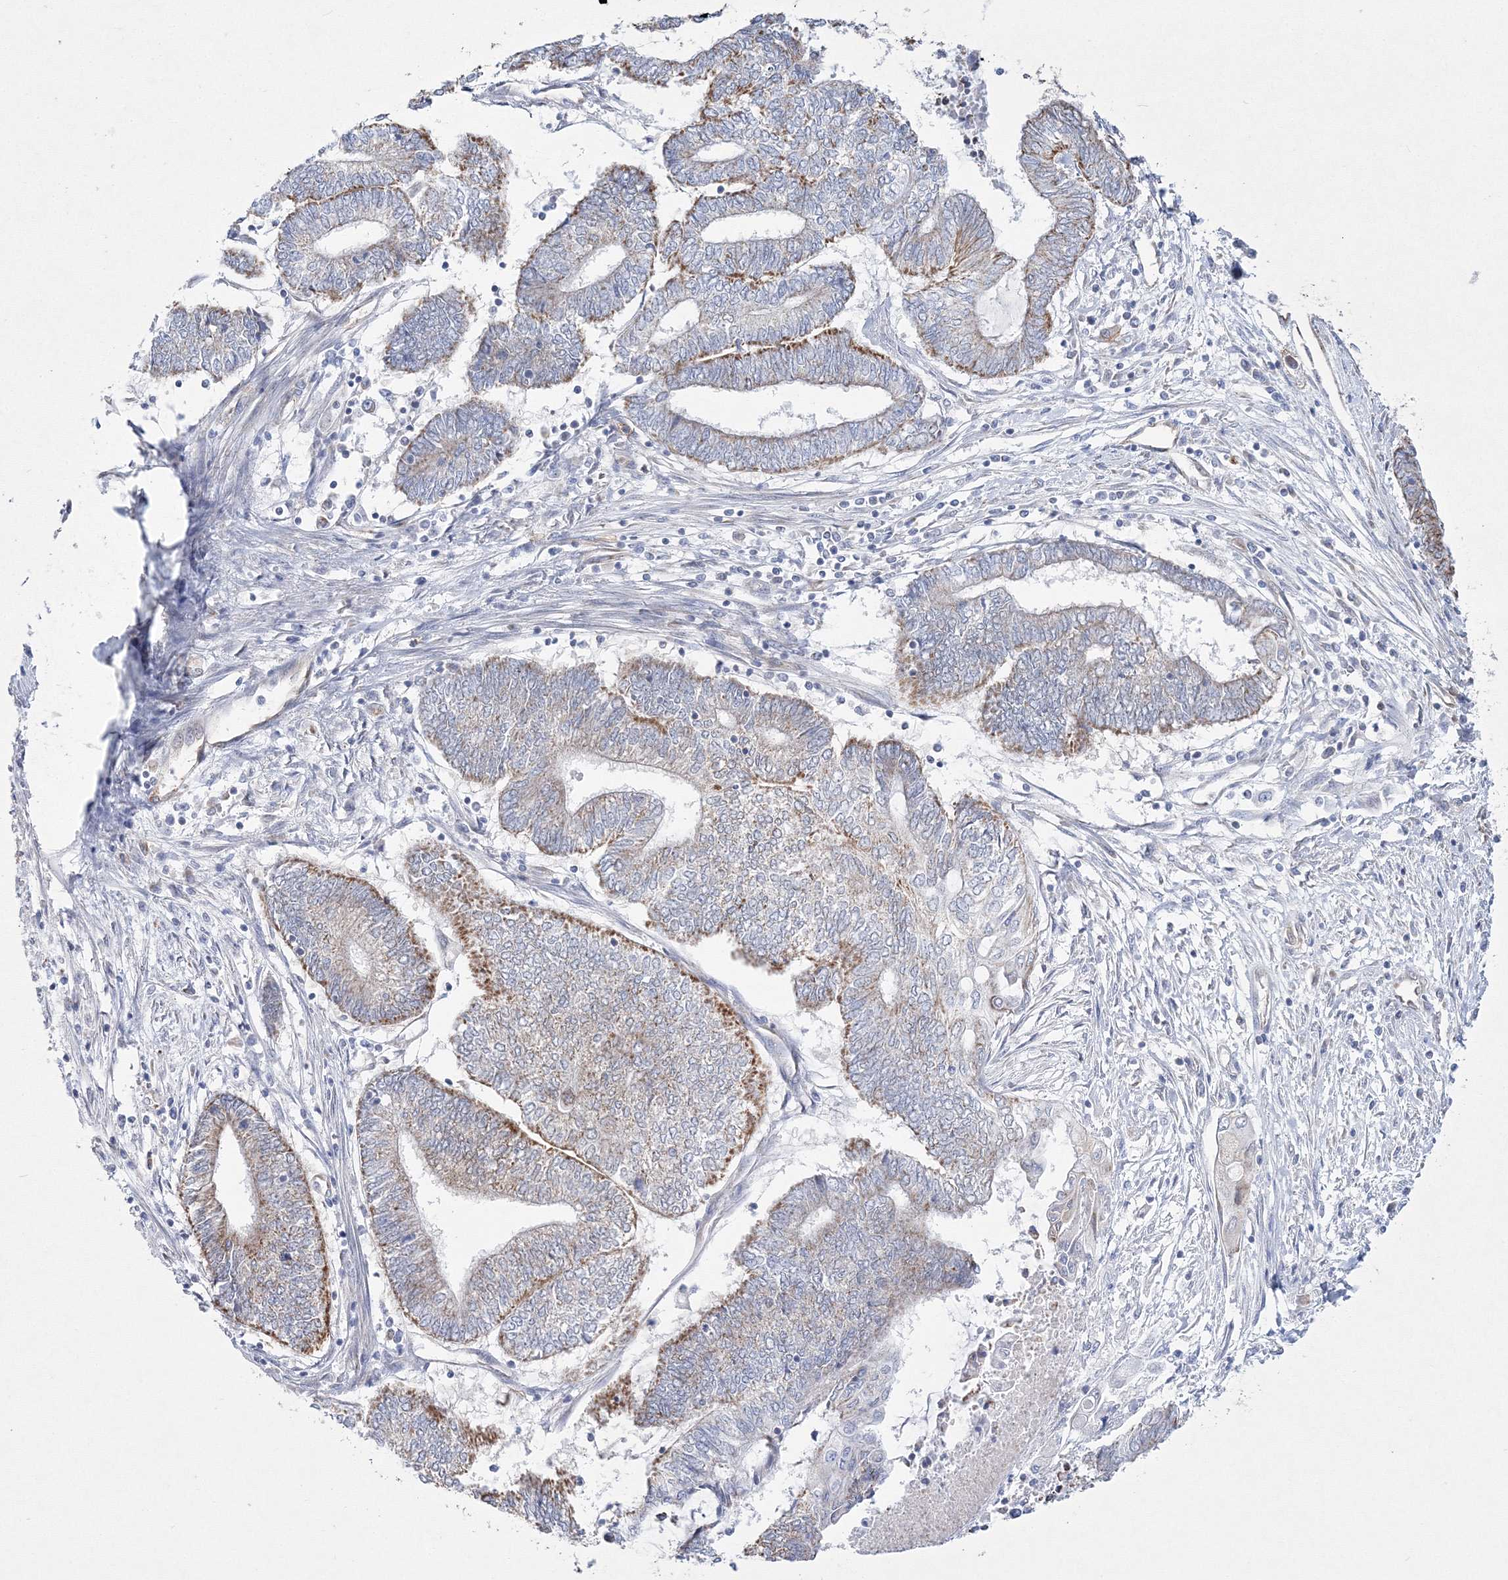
{"staining": {"intensity": "strong", "quantity": "25%-75%", "location": "cytoplasmic/membranous"}, "tissue": "endometrial cancer", "cell_type": "Tumor cells", "image_type": "cancer", "snomed": [{"axis": "morphology", "description": "Adenocarcinoma, NOS"}, {"axis": "topography", "description": "Uterus"}, {"axis": "topography", "description": "Endometrium"}], "caption": "Human endometrial adenocarcinoma stained with a brown dye exhibits strong cytoplasmic/membranous positive staining in approximately 25%-75% of tumor cells.", "gene": "HIBCH", "patient": {"sex": "female", "age": 70}}